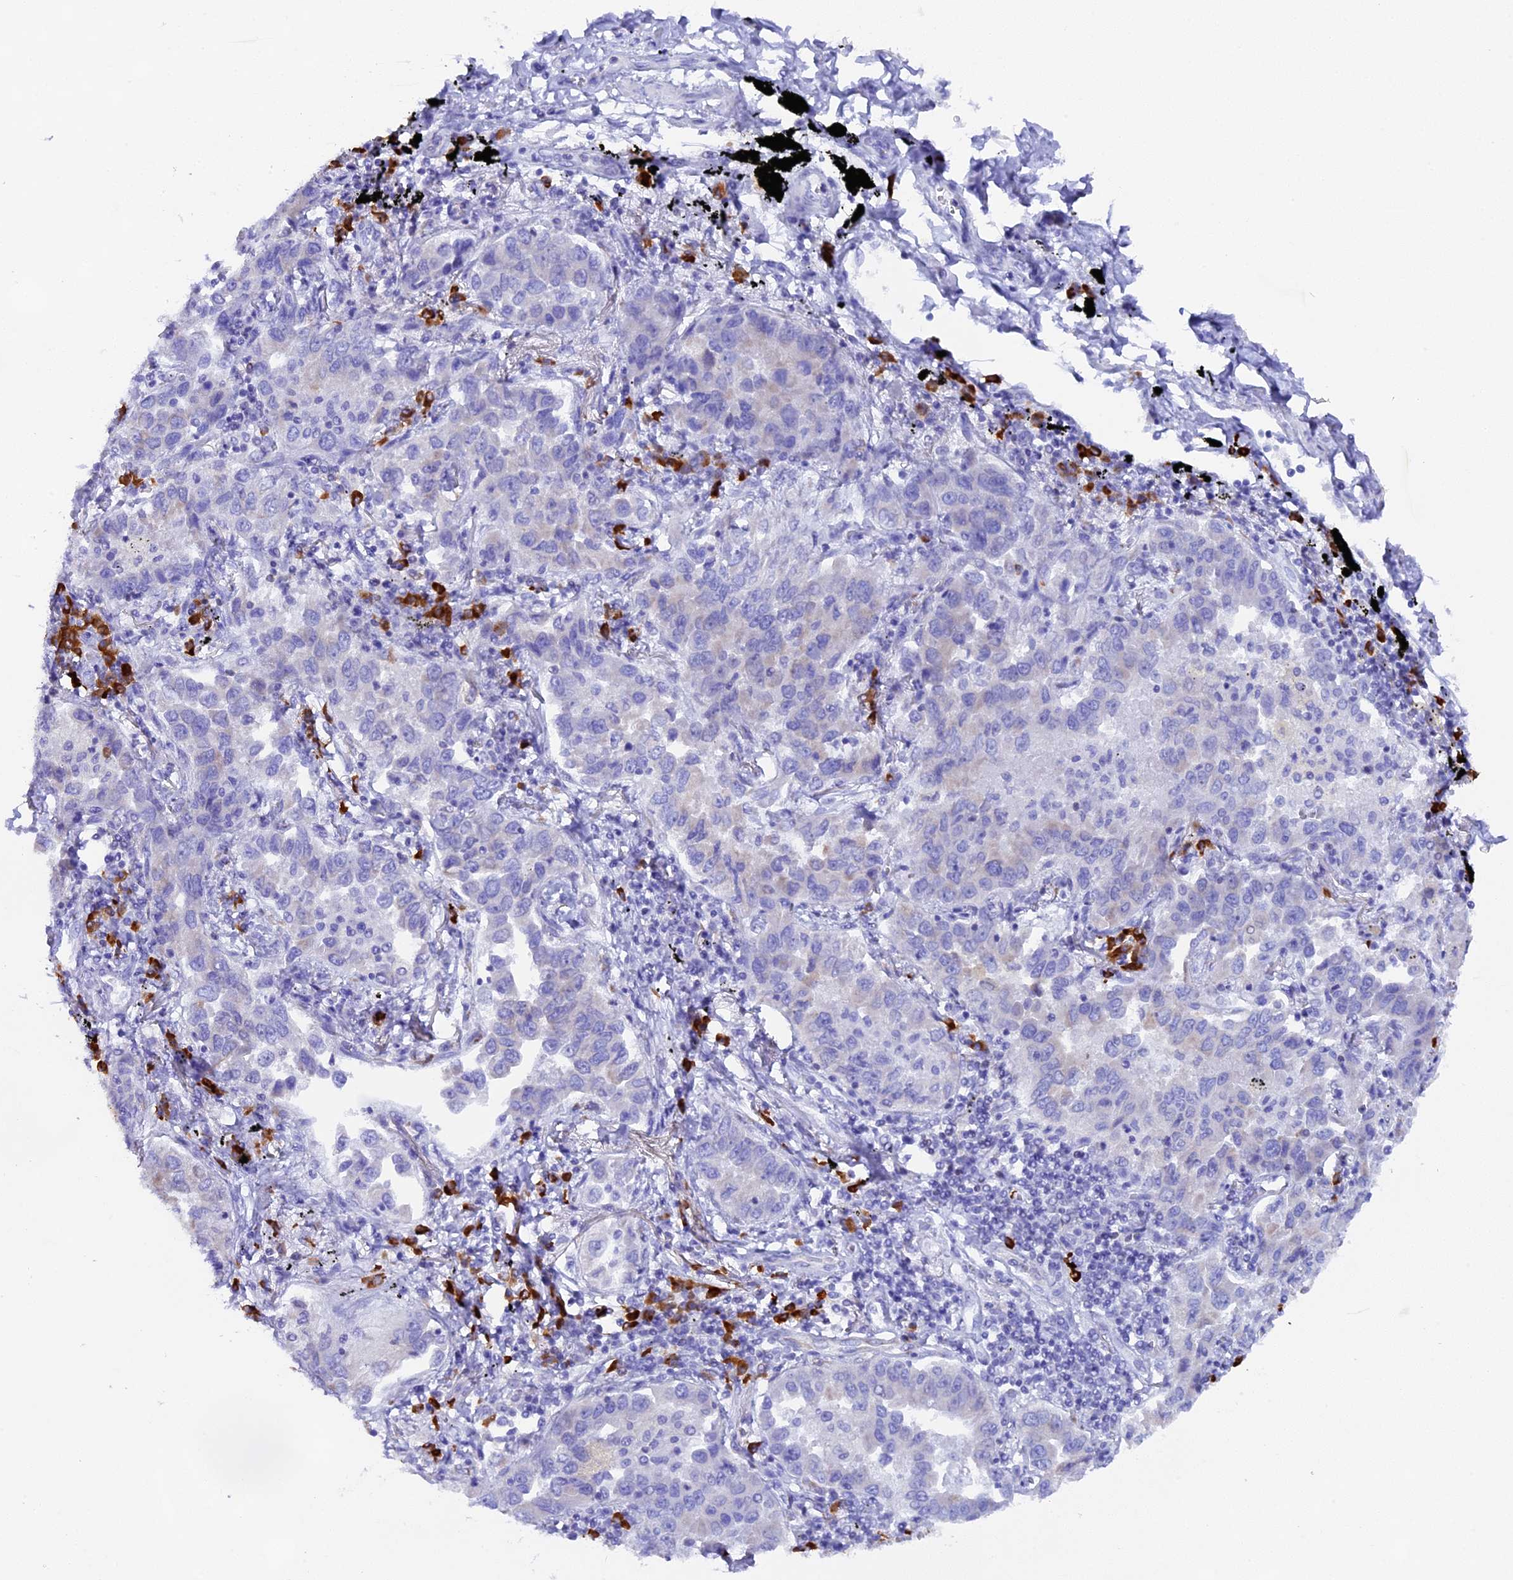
{"staining": {"intensity": "negative", "quantity": "none", "location": "none"}, "tissue": "lung cancer", "cell_type": "Tumor cells", "image_type": "cancer", "snomed": [{"axis": "morphology", "description": "Adenocarcinoma, NOS"}, {"axis": "topography", "description": "Lung"}], "caption": "DAB (3,3'-diaminobenzidine) immunohistochemical staining of adenocarcinoma (lung) reveals no significant positivity in tumor cells.", "gene": "FKBP11", "patient": {"sex": "male", "age": 67}}